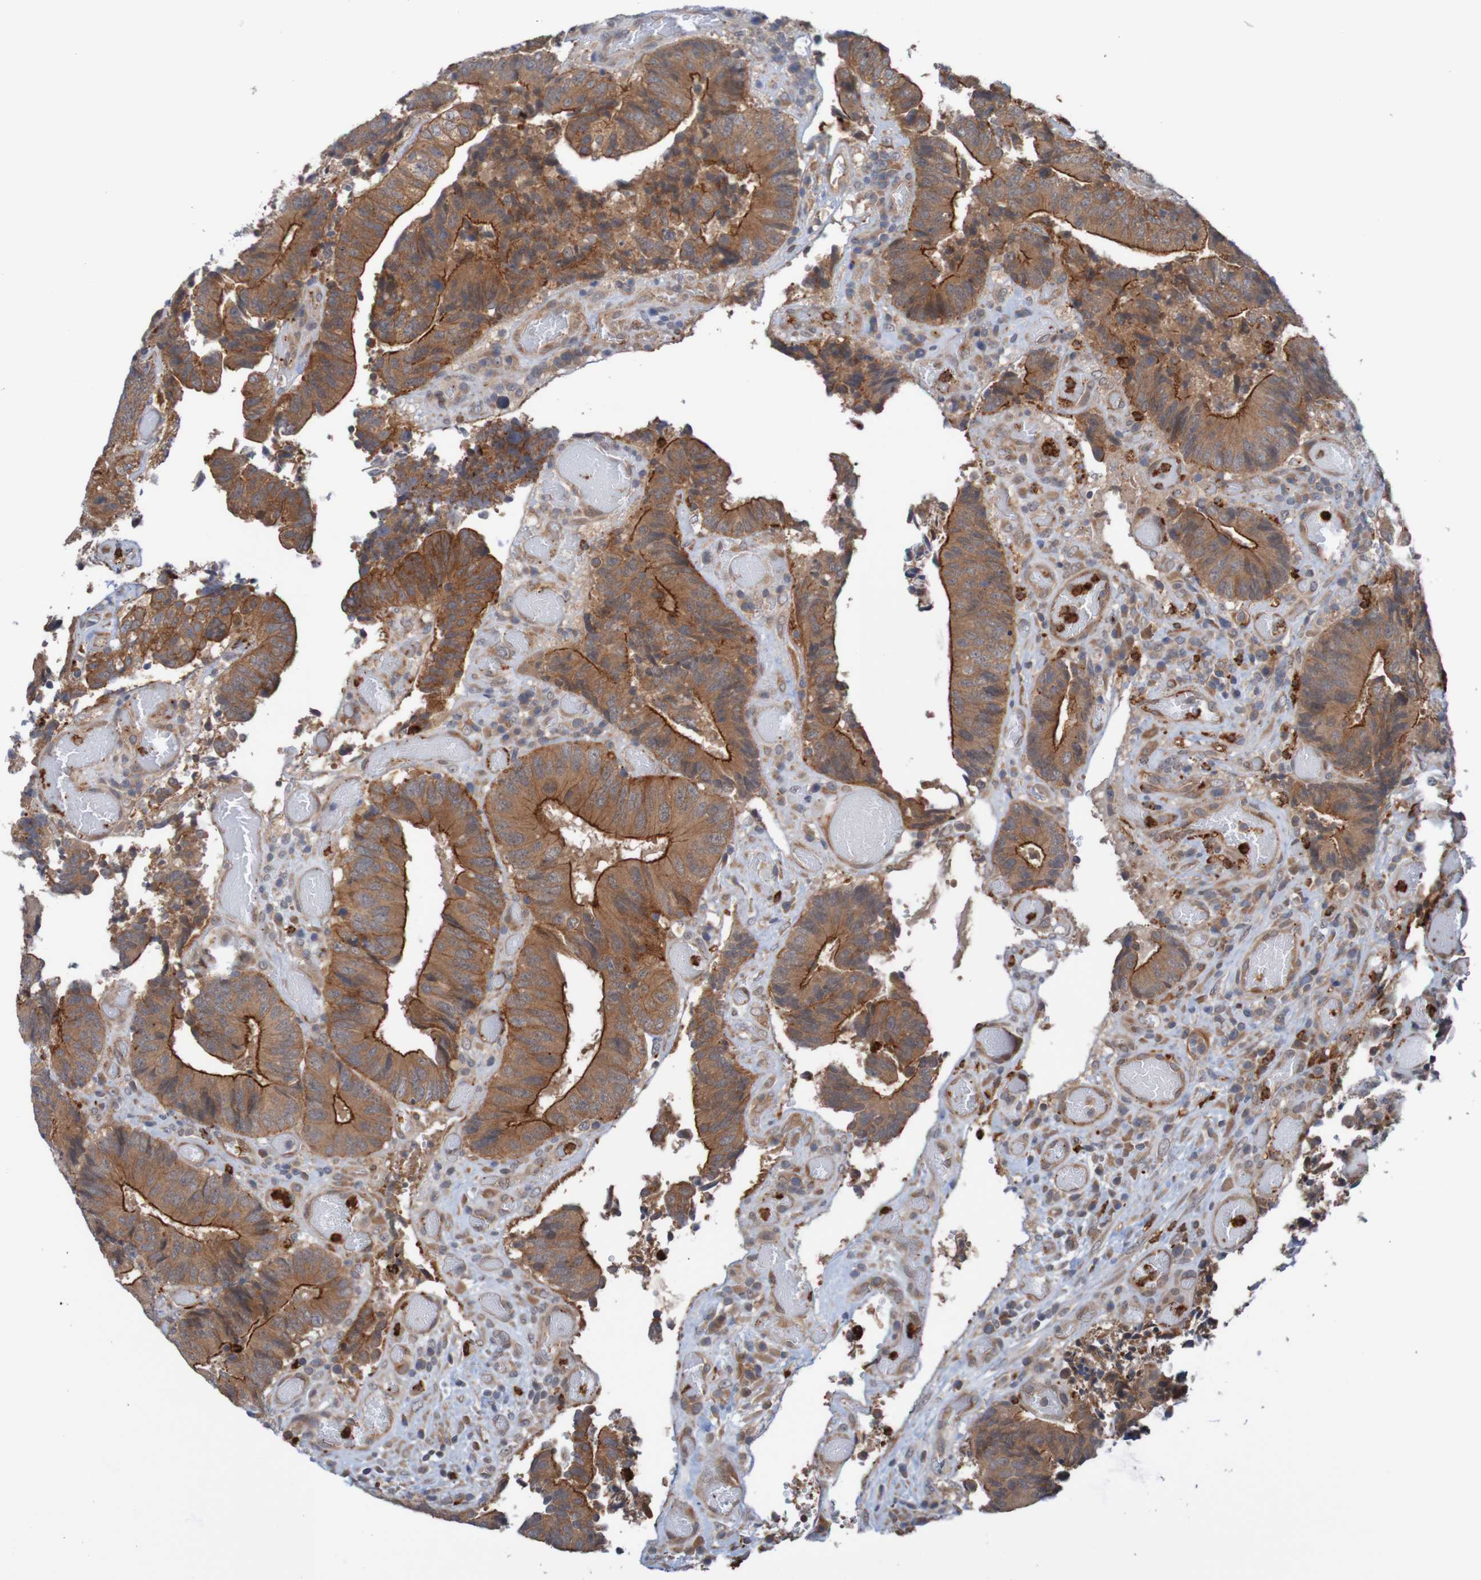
{"staining": {"intensity": "strong", "quantity": ">75%", "location": "cytoplasmic/membranous"}, "tissue": "colorectal cancer", "cell_type": "Tumor cells", "image_type": "cancer", "snomed": [{"axis": "morphology", "description": "Adenocarcinoma, NOS"}, {"axis": "topography", "description": "Rectum"}], "caption": "Immunohistochemistry histopathology image of neoplastic tissue: colorectal adenocarcinoma stained using immunohistochemistry (IHC) reveals high levels of strong protein expression localized specifically in the cytoplasmic/membranous of tumor cells, appearing as a cytoplasmic/membranous brown color.", "gene": "ST8SIA6", "patient": {"sex": "male", "age": 72}}